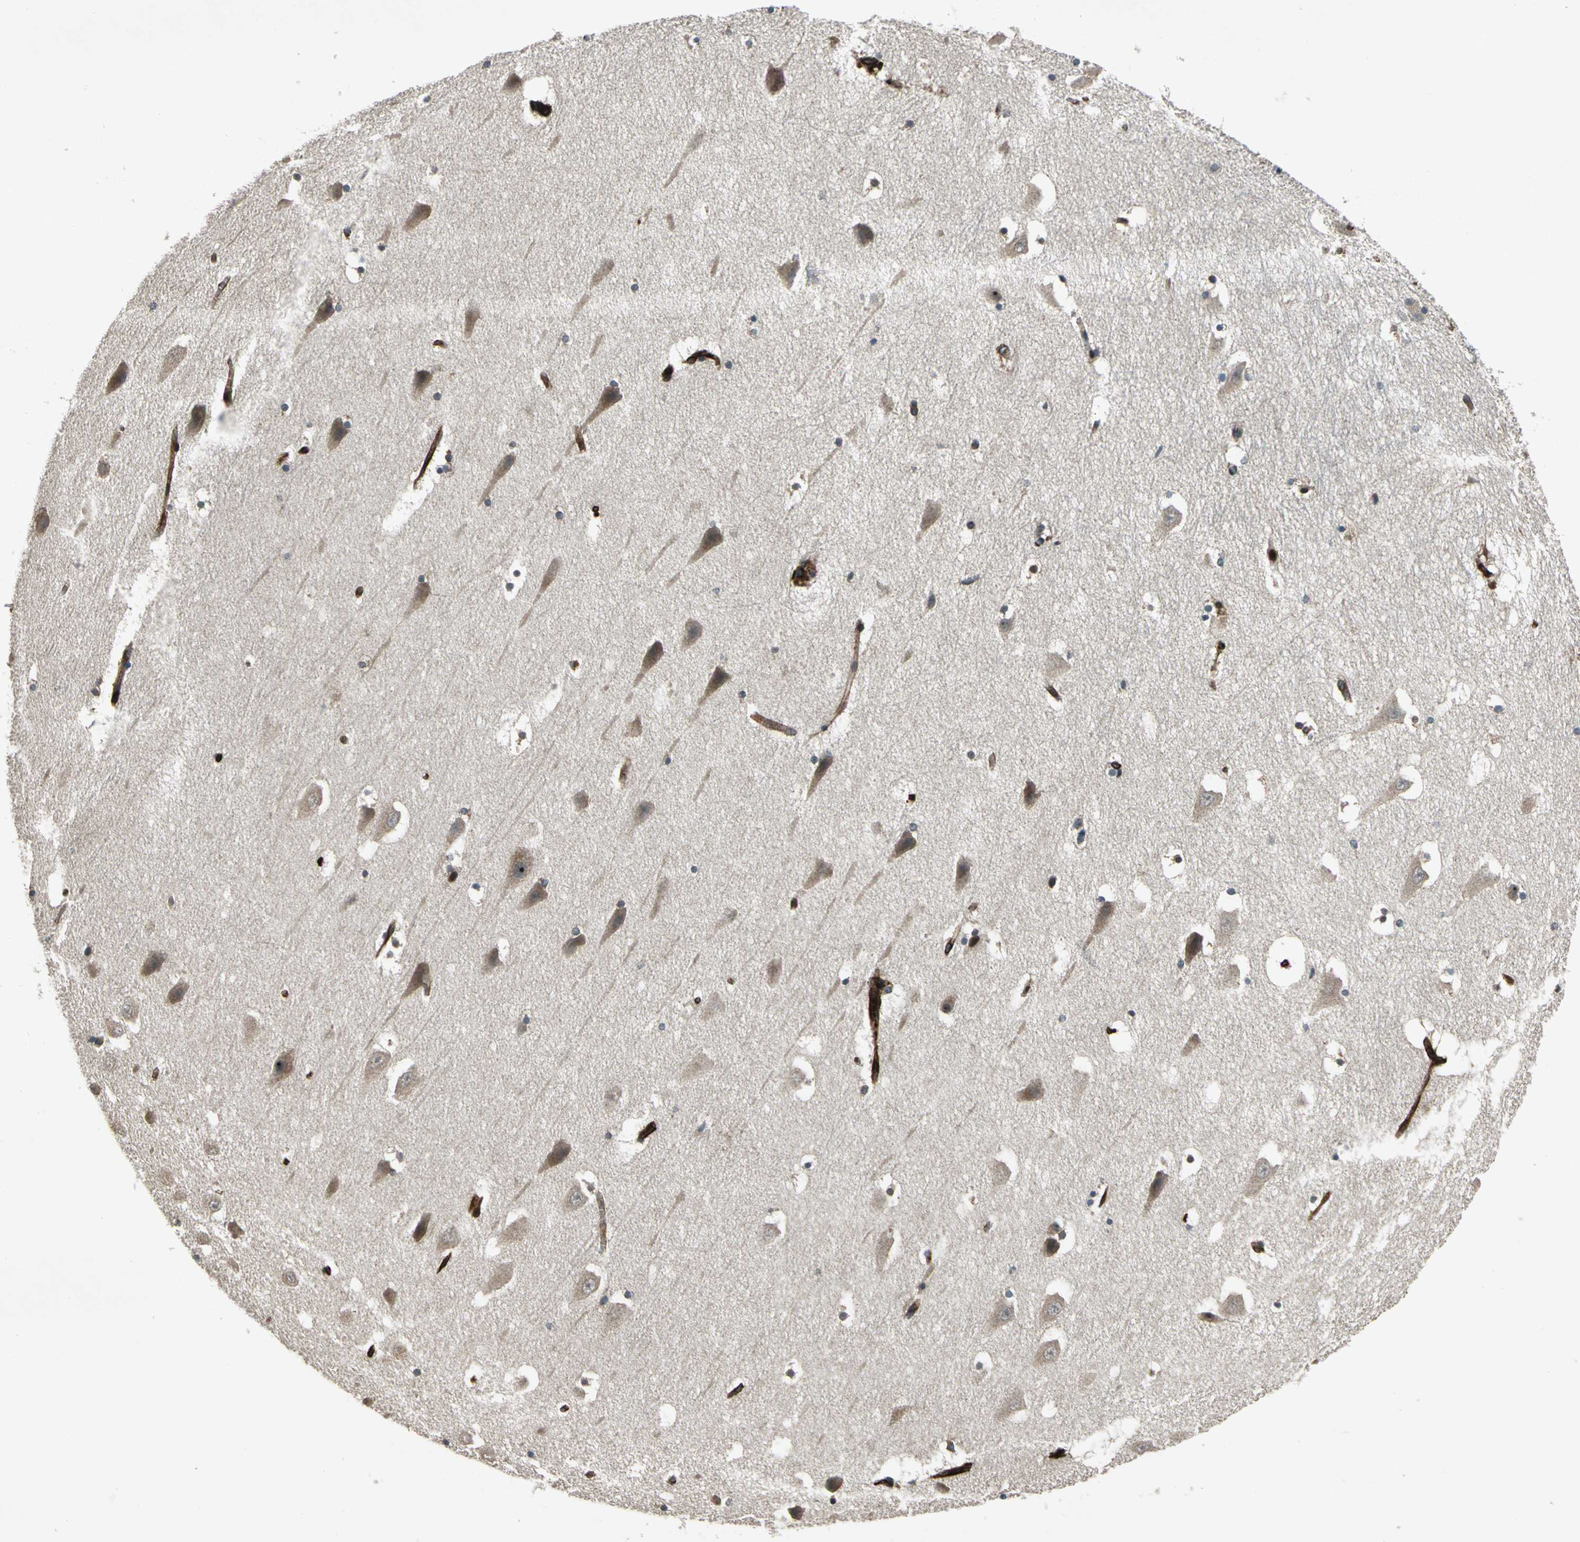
{"staining": {"intensity": "moderate", "quantity": "25%-75%", "location": "cytoplasmic/membranous,nuclear"}, "tissue": "hippocampus", "cell_type": "Glial cells", "image_type": "normal", "snomed": [{"axis": "morphology", "description": "Normal tissue, NOS"}, {"axis": "topography", "description": "Hippocampus"}], "caption": "Hippocampus stained with a brown dye demonstrates moderate cytoplasmic/membranous,nuclear positive staining in about 25%-75% of glial cells.", "gene": "EXD2", "patient": {"sex": "male", "age": 45}}